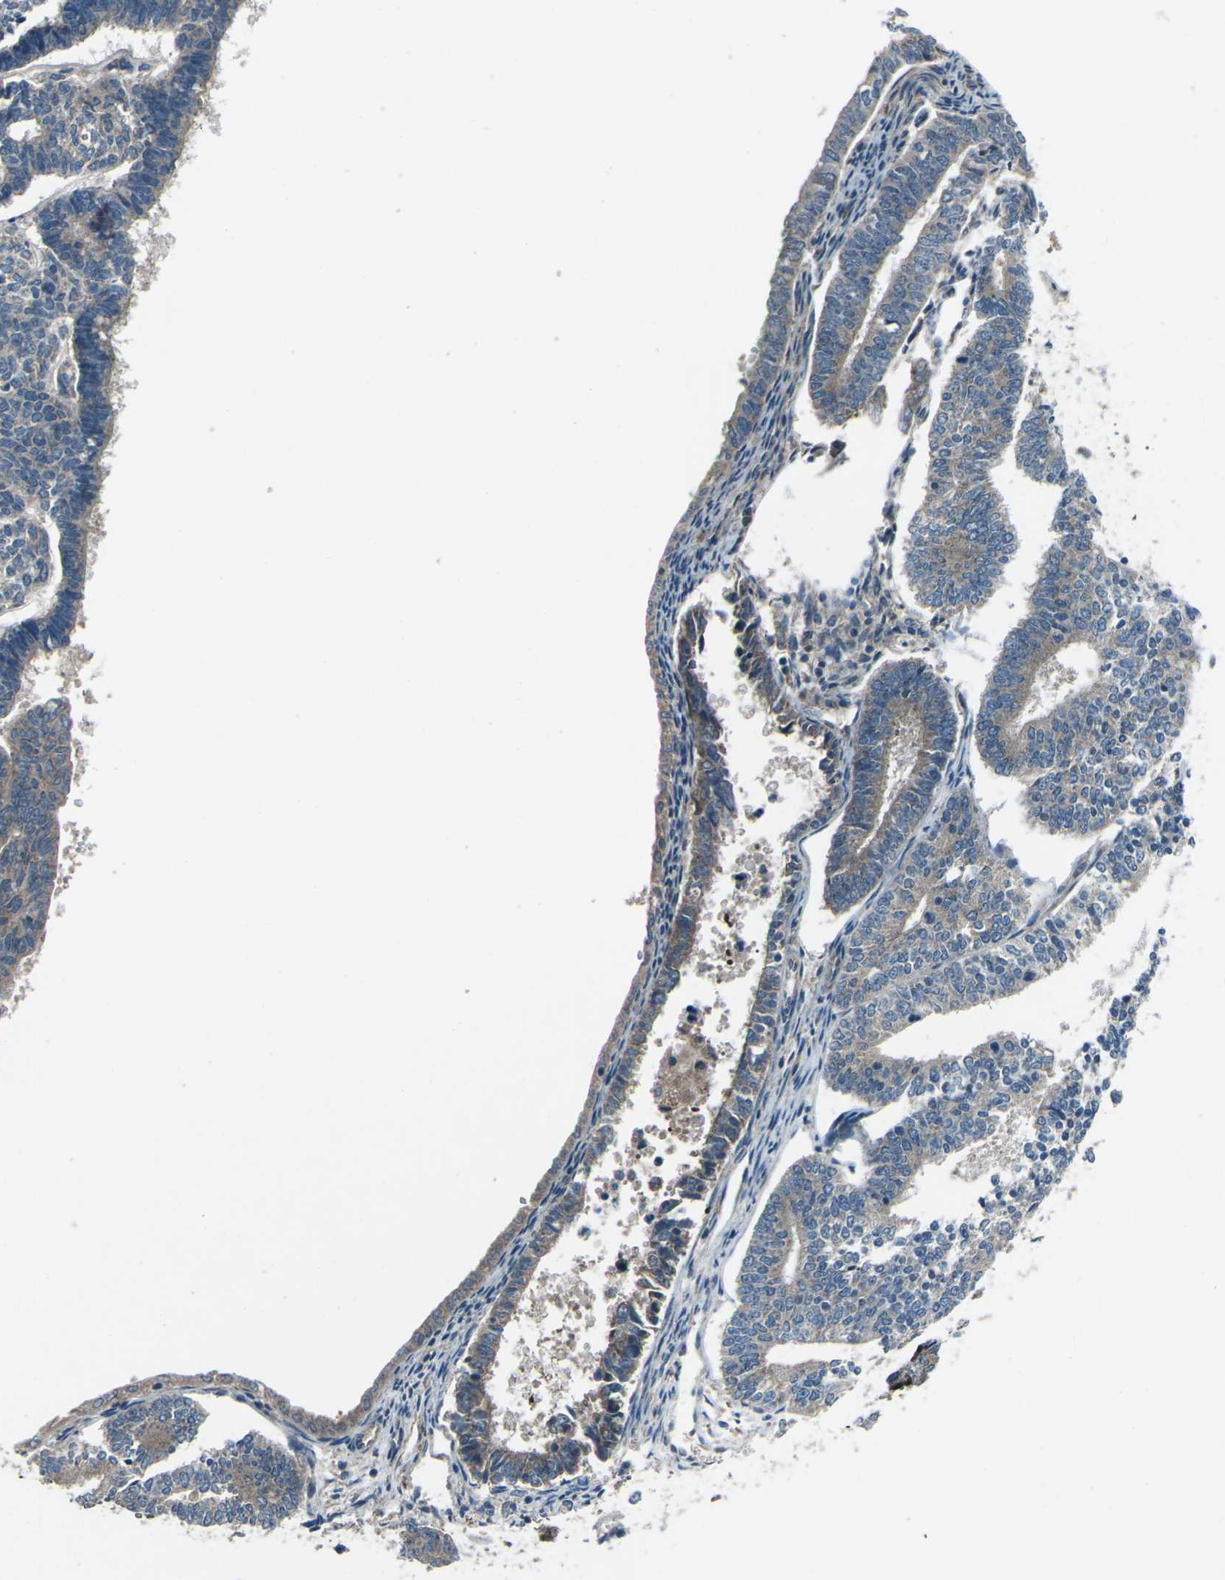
{"staining": {"intensity": "weak", "quantity": "25%-75%", "location": "cytoplasmic/membranous"}, "tissue": "endometrial cancer", "cell_type": "Tumor cells", "image_type": "cancer", "snomed": [{"axis": "morphology", "description": "Adenocarcinoma, NOS"}, {"axis": "topography", "description": "Endometrium"}], "caption": "A high-resolution histopathology image shows IHC staining of endometrial cancer (adenocarcinoma), which reveals weak cytoplasmic/membranous staining in approximately 25%-75% of tumor cells. (DAB (3,3'-diaminobenzidine) IHC with brightfield microscopy, high magnification).", "gene": "CDK16", "patient": {"sex": "female", "age": 70}}